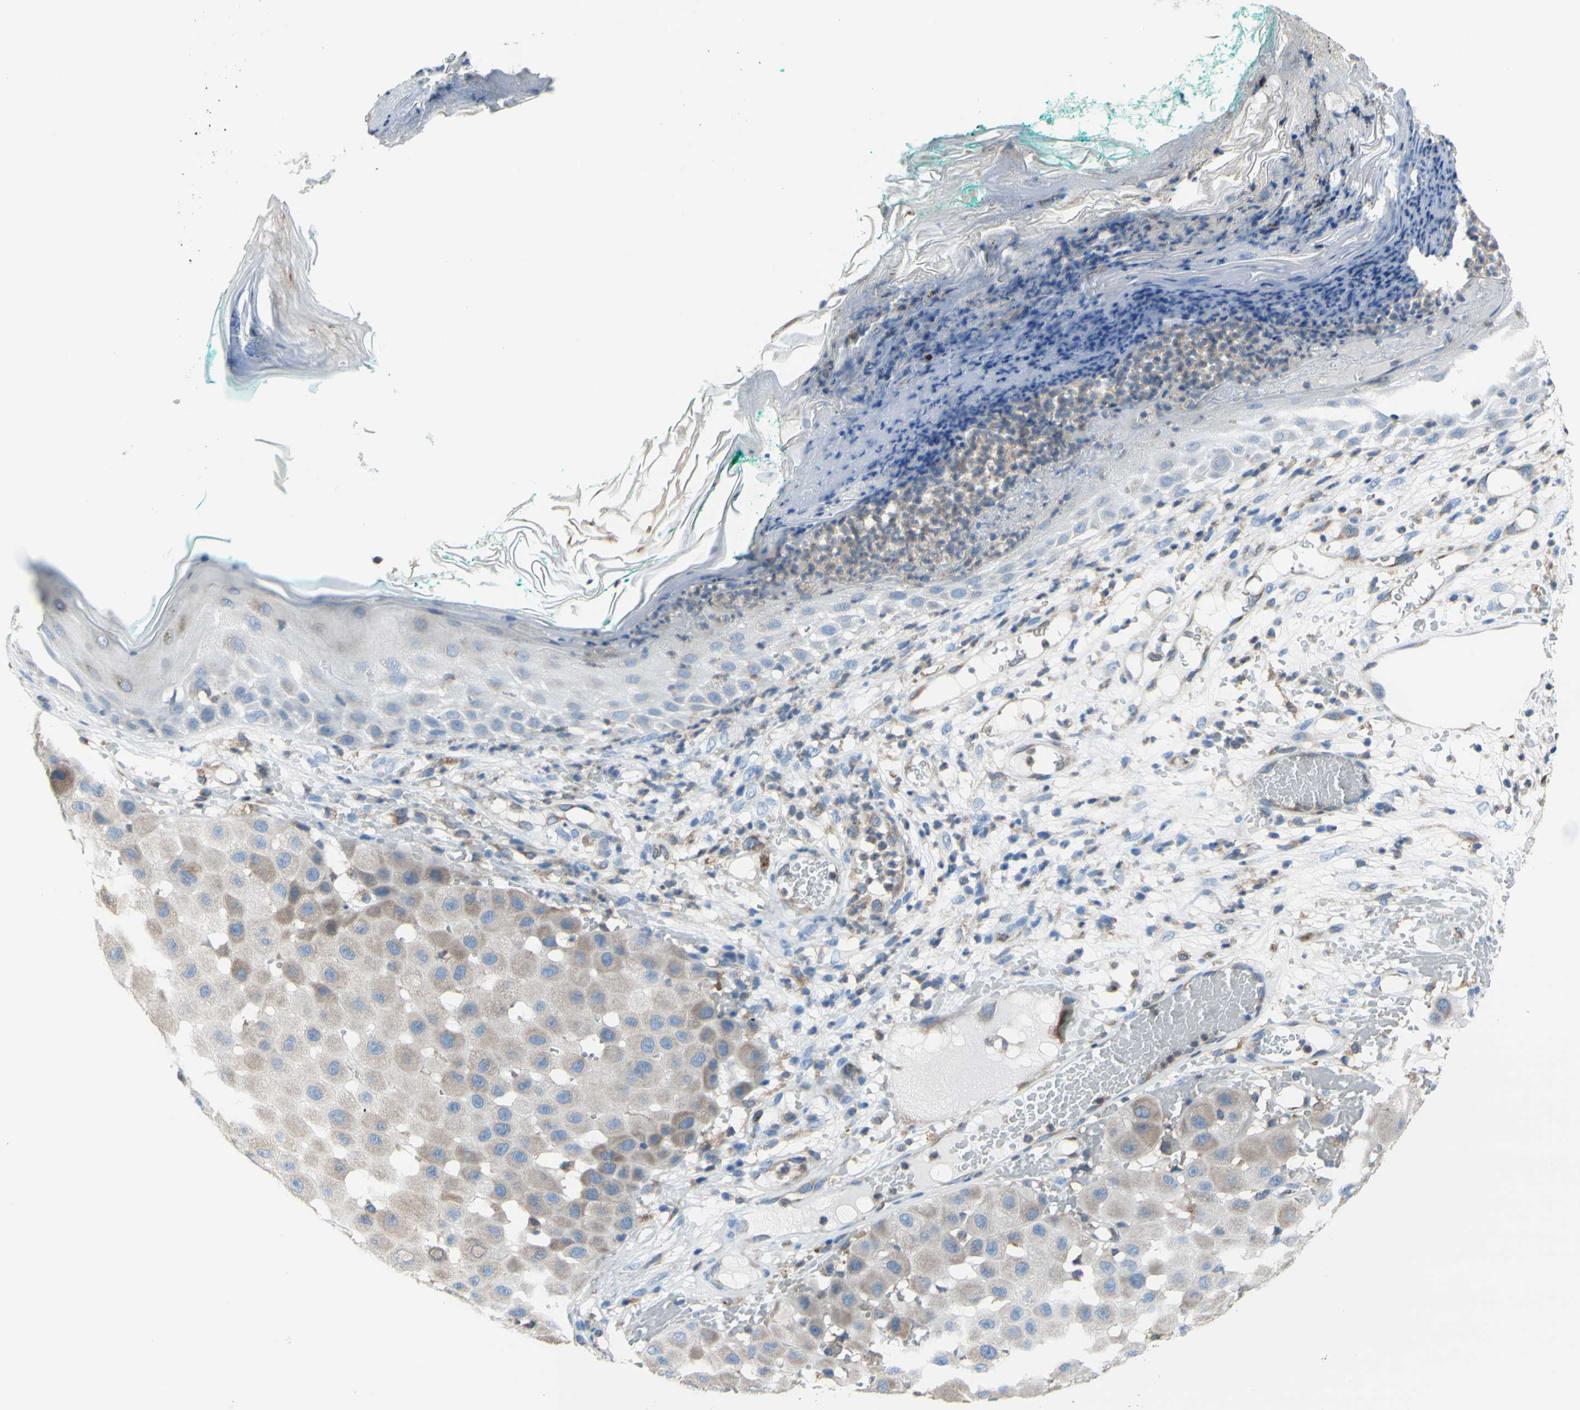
{"staining": {"intensity": "weak", "quantity": ">75%", "location": "cytoplasmic/membranous"}, "tissue": "melanoma", "cell_type": "Tumor cells", "image_type": "cancer", "snomed": [{"axis": "morphology", "description": "Malignant melanoma, NOS"}, {"axis": "topography", "description": "Skin"}], "caption": "Immunohistochemistry (IHC) staining of malignant melanoma, which reveals low levels of weak cytoplasmic/membranous positivity in approximately >75% of tumor cells indicating weak cytoplasmic/membranous protein staining. The staining was performed using DAB (3,3'-diaminobenzidine) (brown) for protein detection and nuclei were counterstained in hematoxylin (blue).", "gene": "MGST2", "patient": {"sex": "female", "age": 81}}